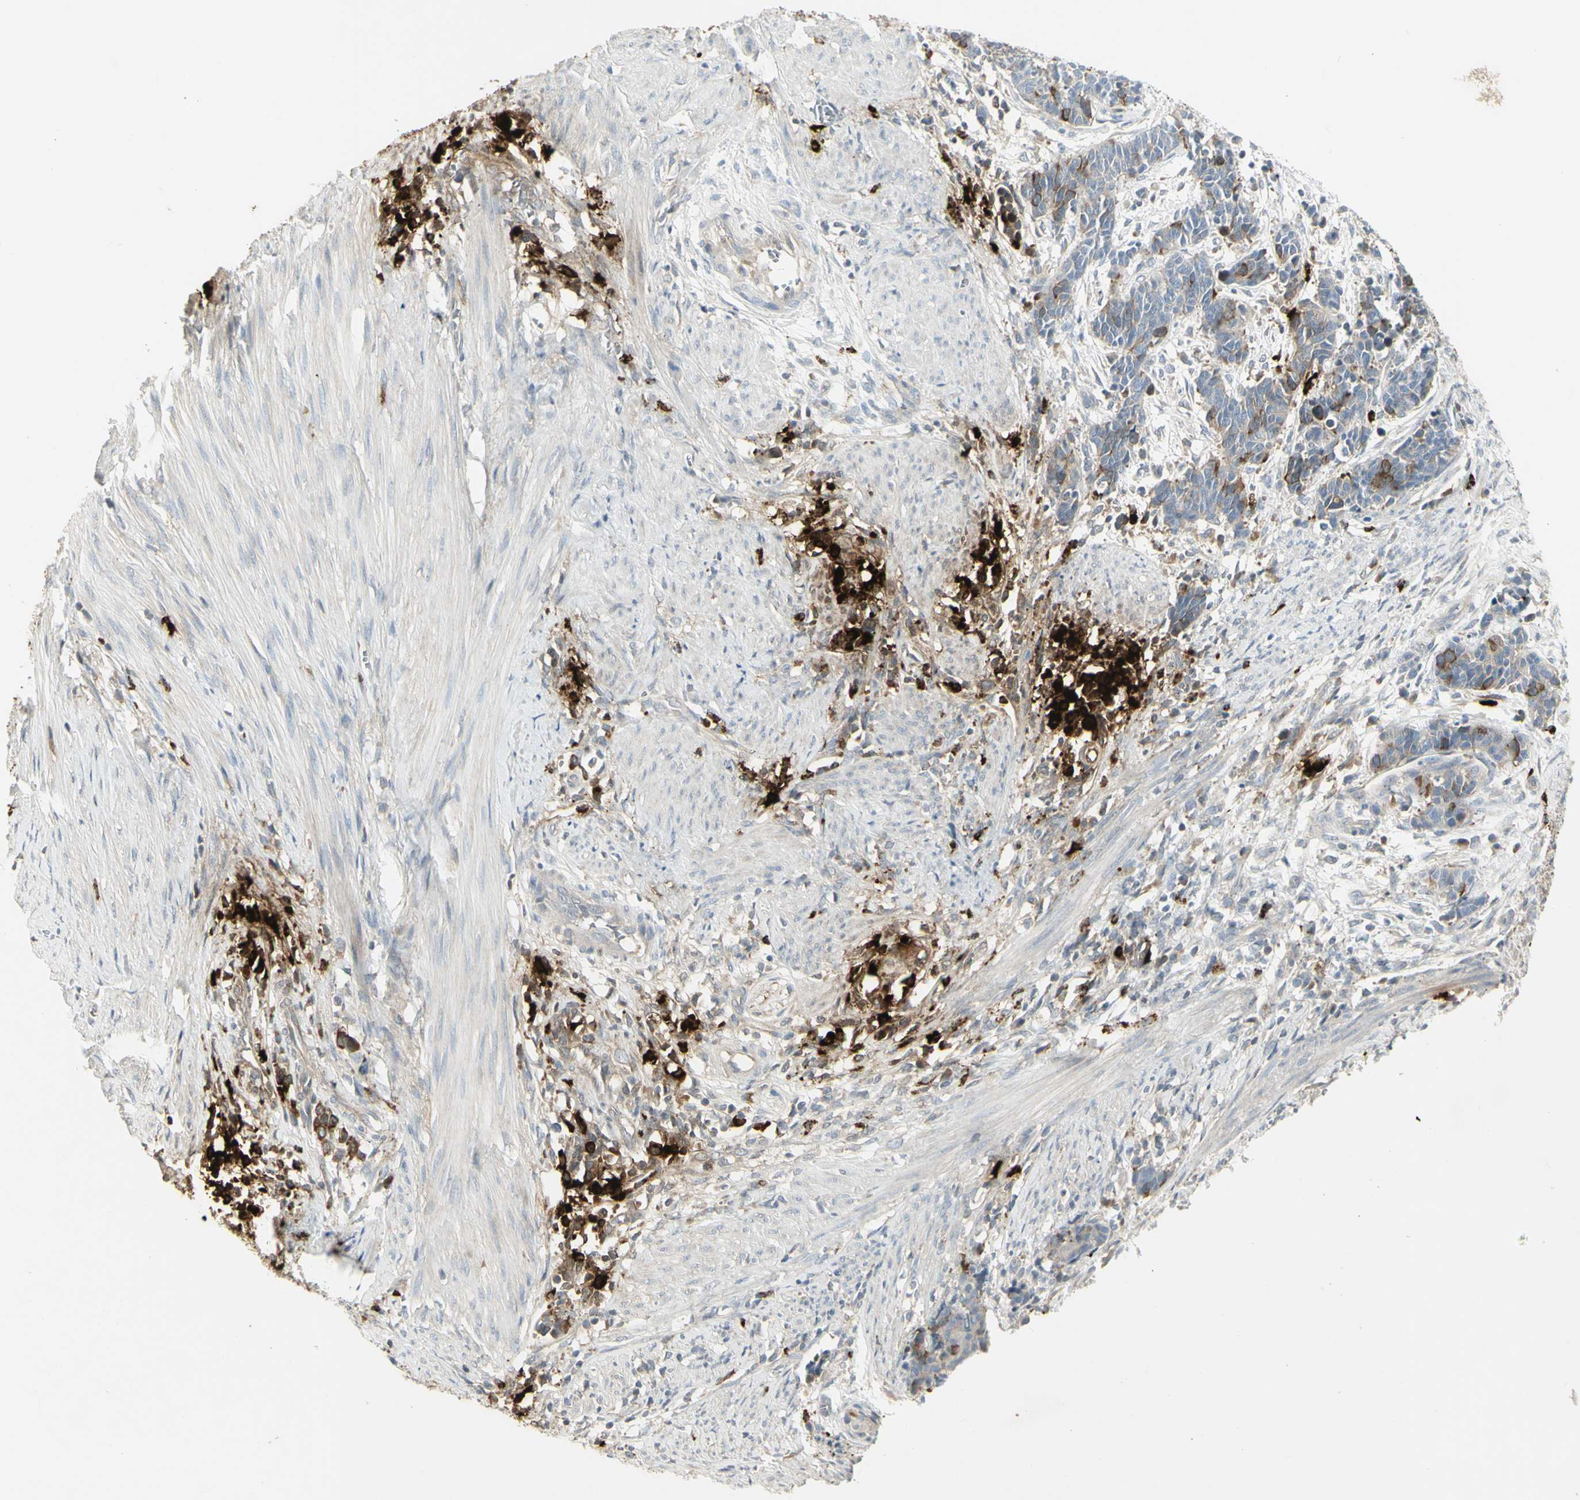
{"staining": {"intensity": "moderate", "quantity": "<25%", "location": "cytoplasmic/membranous"}, "tissue": "cervical cancer", "cell_type": "Tumor cells", "image_type": "cancer", "snomed": [{"axis": "morphology", "description": "Squamous cell carcinoma, NOS"}, {"axis": "topography", "description": "Cervix"}], "caption": "Protein expression analysis of cervical cancer (squamous cell carcinoma) exhibits moderate cytoplasmic/membranous positivity in approximately <25% of tumor cells.", "gene": "CCNB2", "patient": {"sex": "female", "age": 35}}